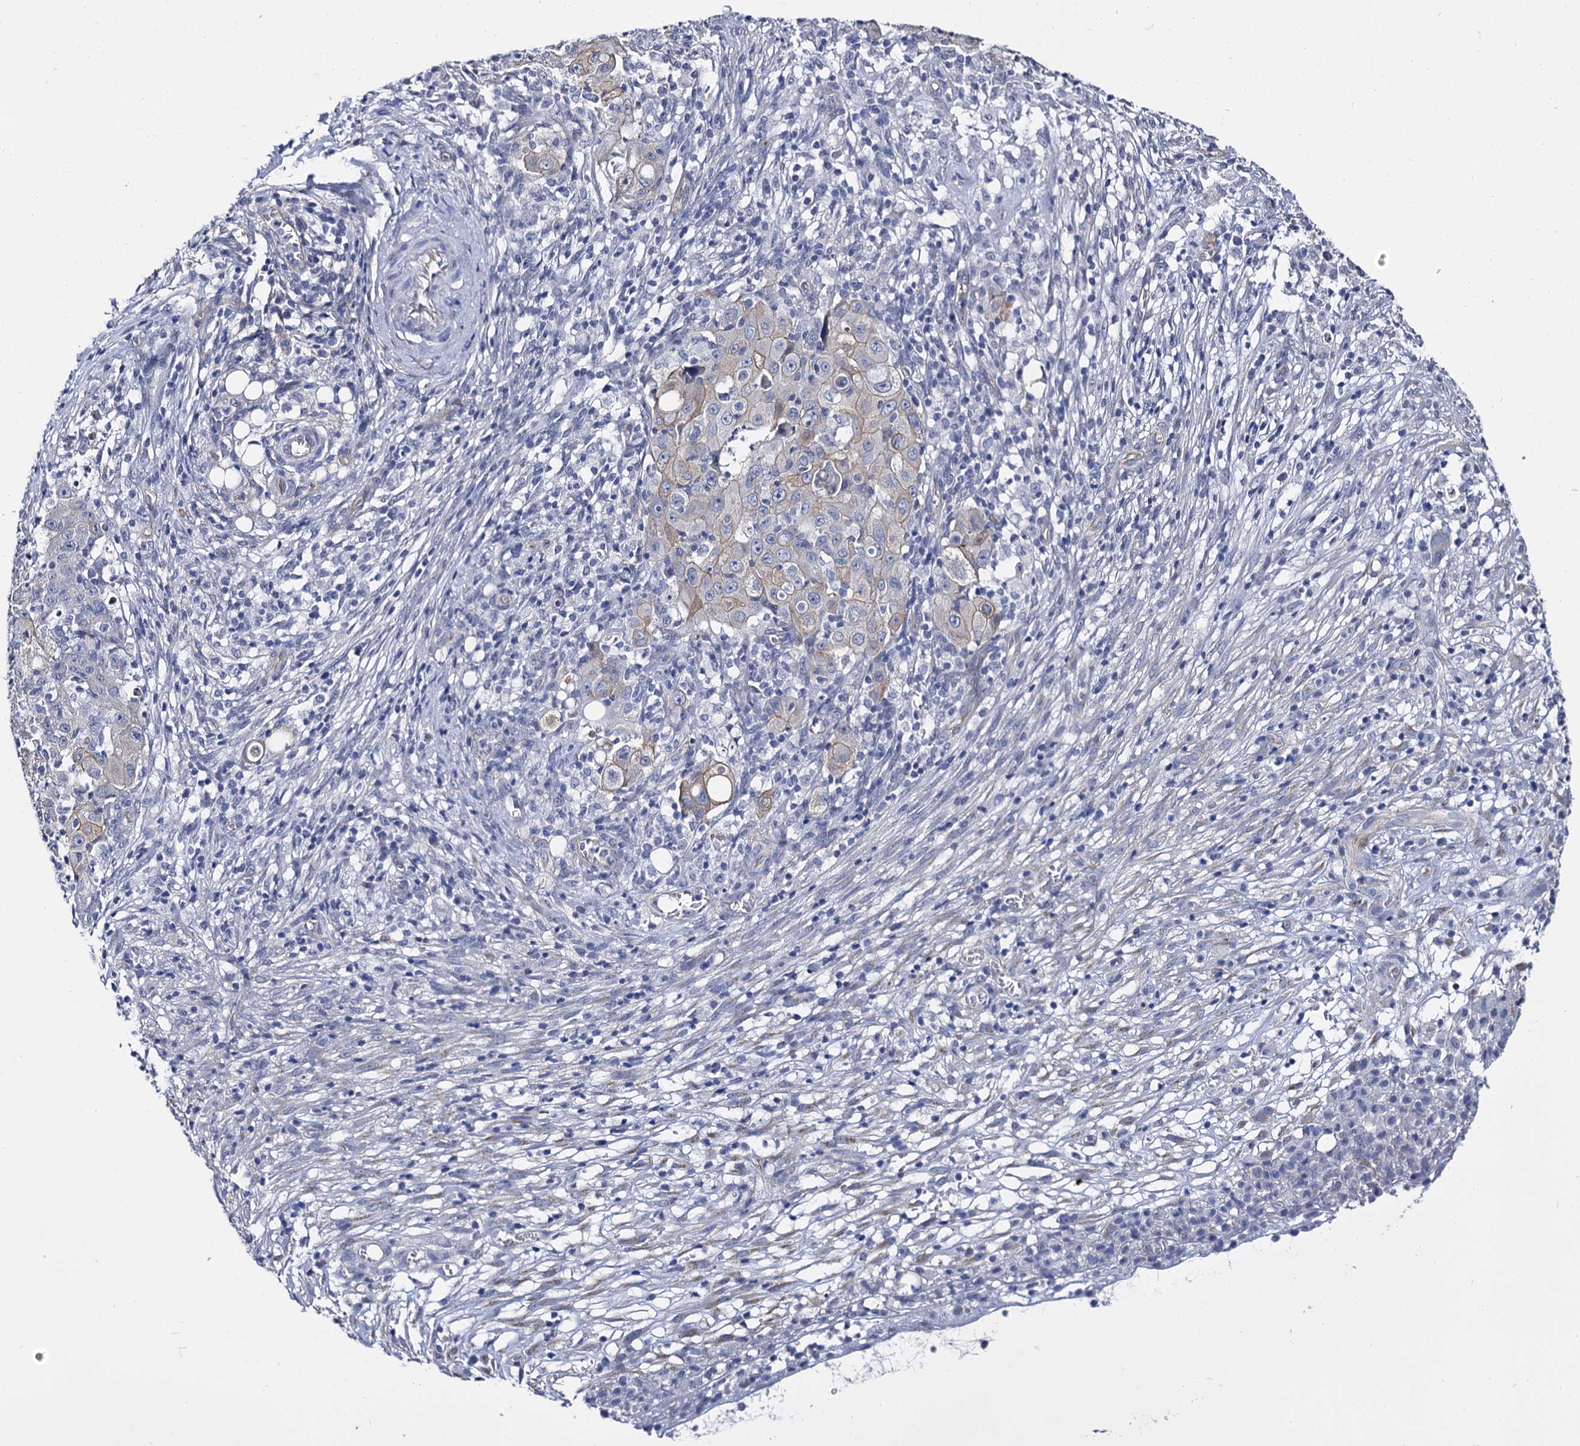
{"staining": {"intensity": "weak", "quantity": "<25%", "location": "cytoplasmic/membranous"}, "tissue": "ovarian cancer", "cell_type": "Tumor cells", "image_type": "cancer", "snomed": [{"axis": "morphology", "description": "Carcinoma, endometroid"}, {"axis": "topography", "description": "Ovary"}], "caption": "A high-resolution micrograph shows IHC staining of ovarian endometroid carcinoma, which demonstrates no significant positivity in tumor cells.", "gene": "CBFB", "patient": {"sex": "female", "age": 42}}